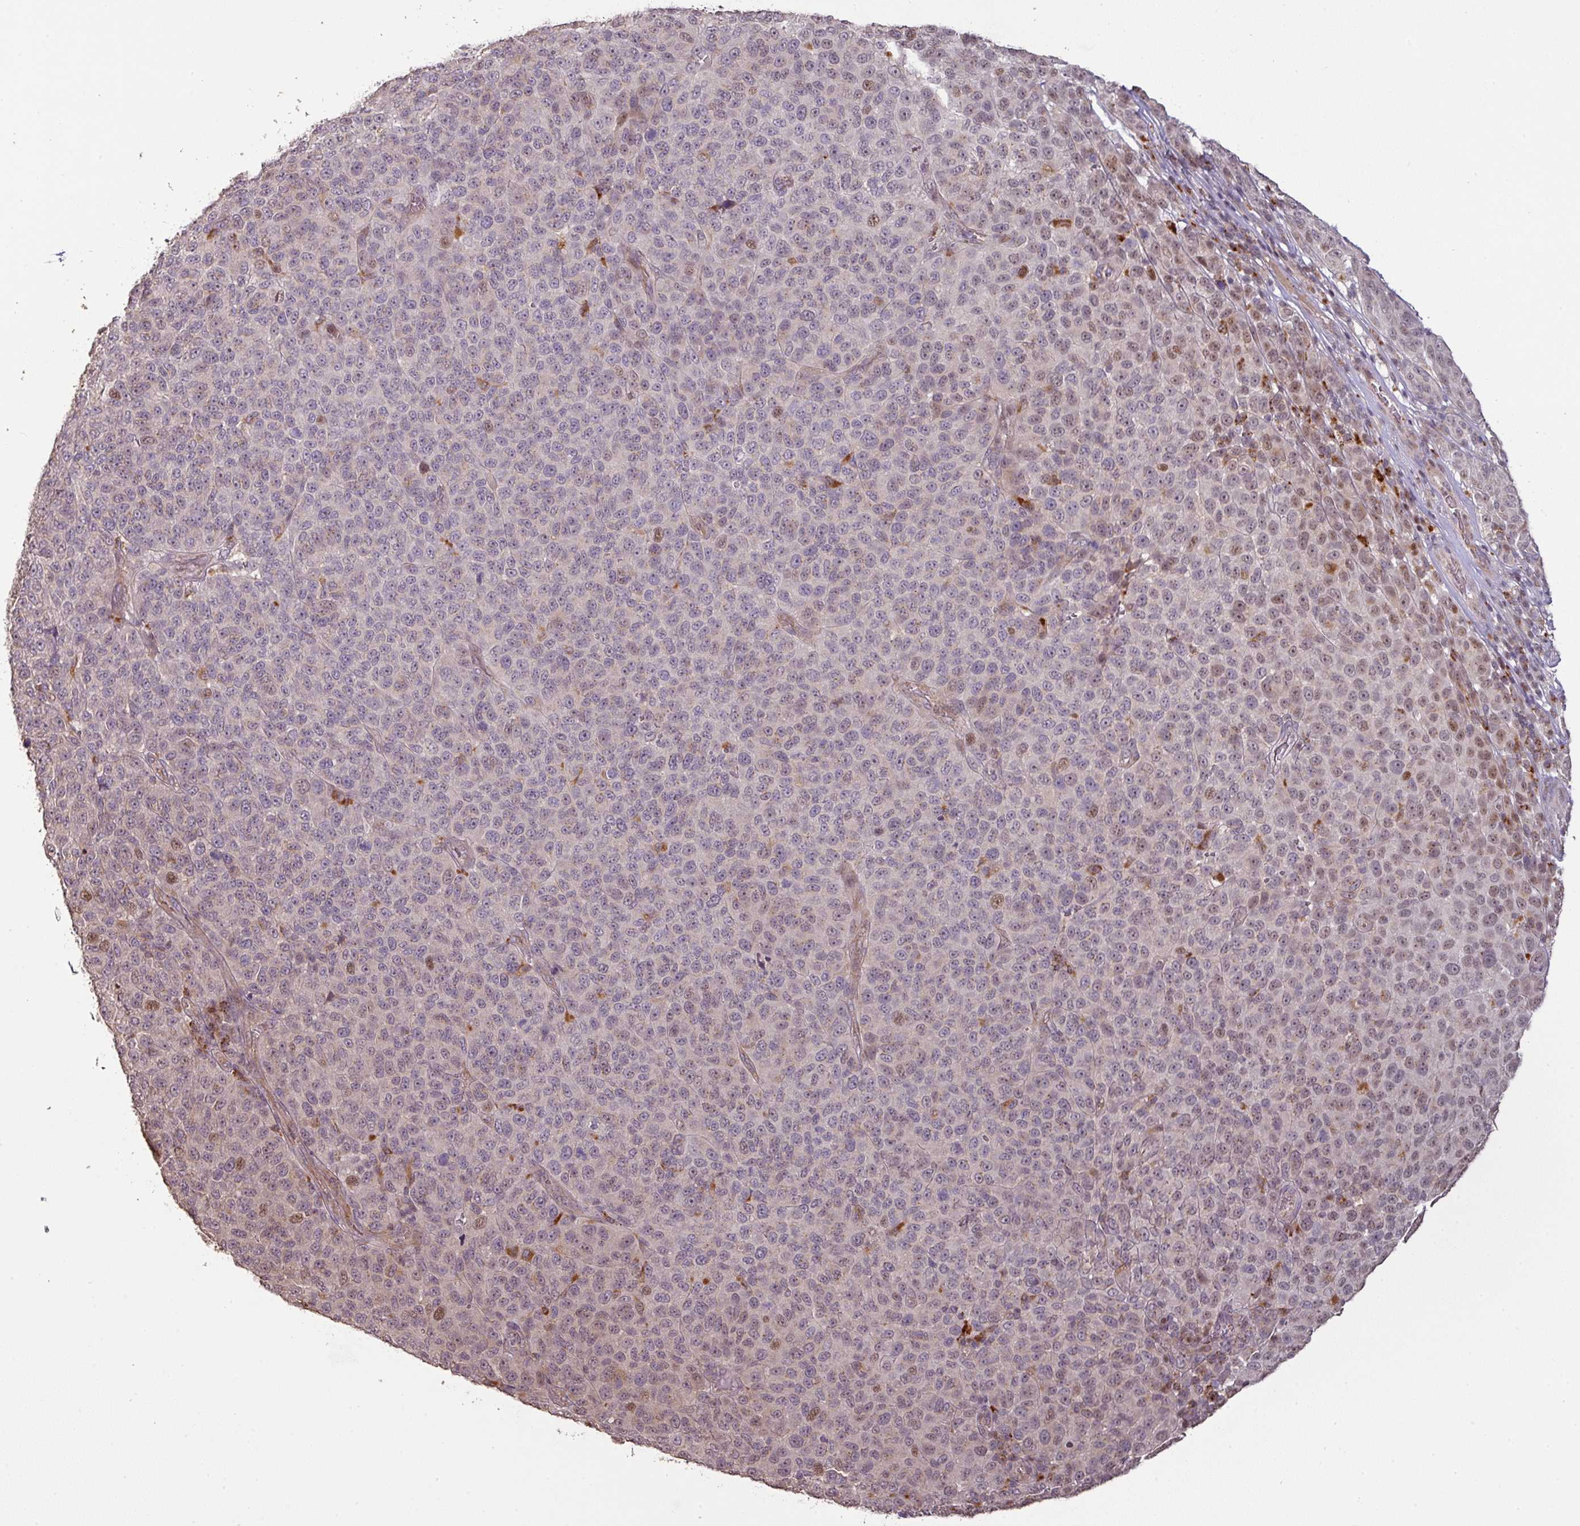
{"staining": {"intensity": "moderate", "quantity": "25%-75%", "location": "nuclear"}, "tissue": "melanoma", "cell_type": "Tumor cells", "image_type": "cancer", "snomed": [{"axis": "morphology", "description": "Malignant melanoma, NOS"}, {"axis": "topography", "description": "Skin"}], "caption": "This is a photomicrograph of immunohistochemistry (IHC) staining of melanoma, which shows moderate staining in the nuclear of tumor cells.", "gene": "CXCR5", "patient": {"sex": "male", "age": 49}}